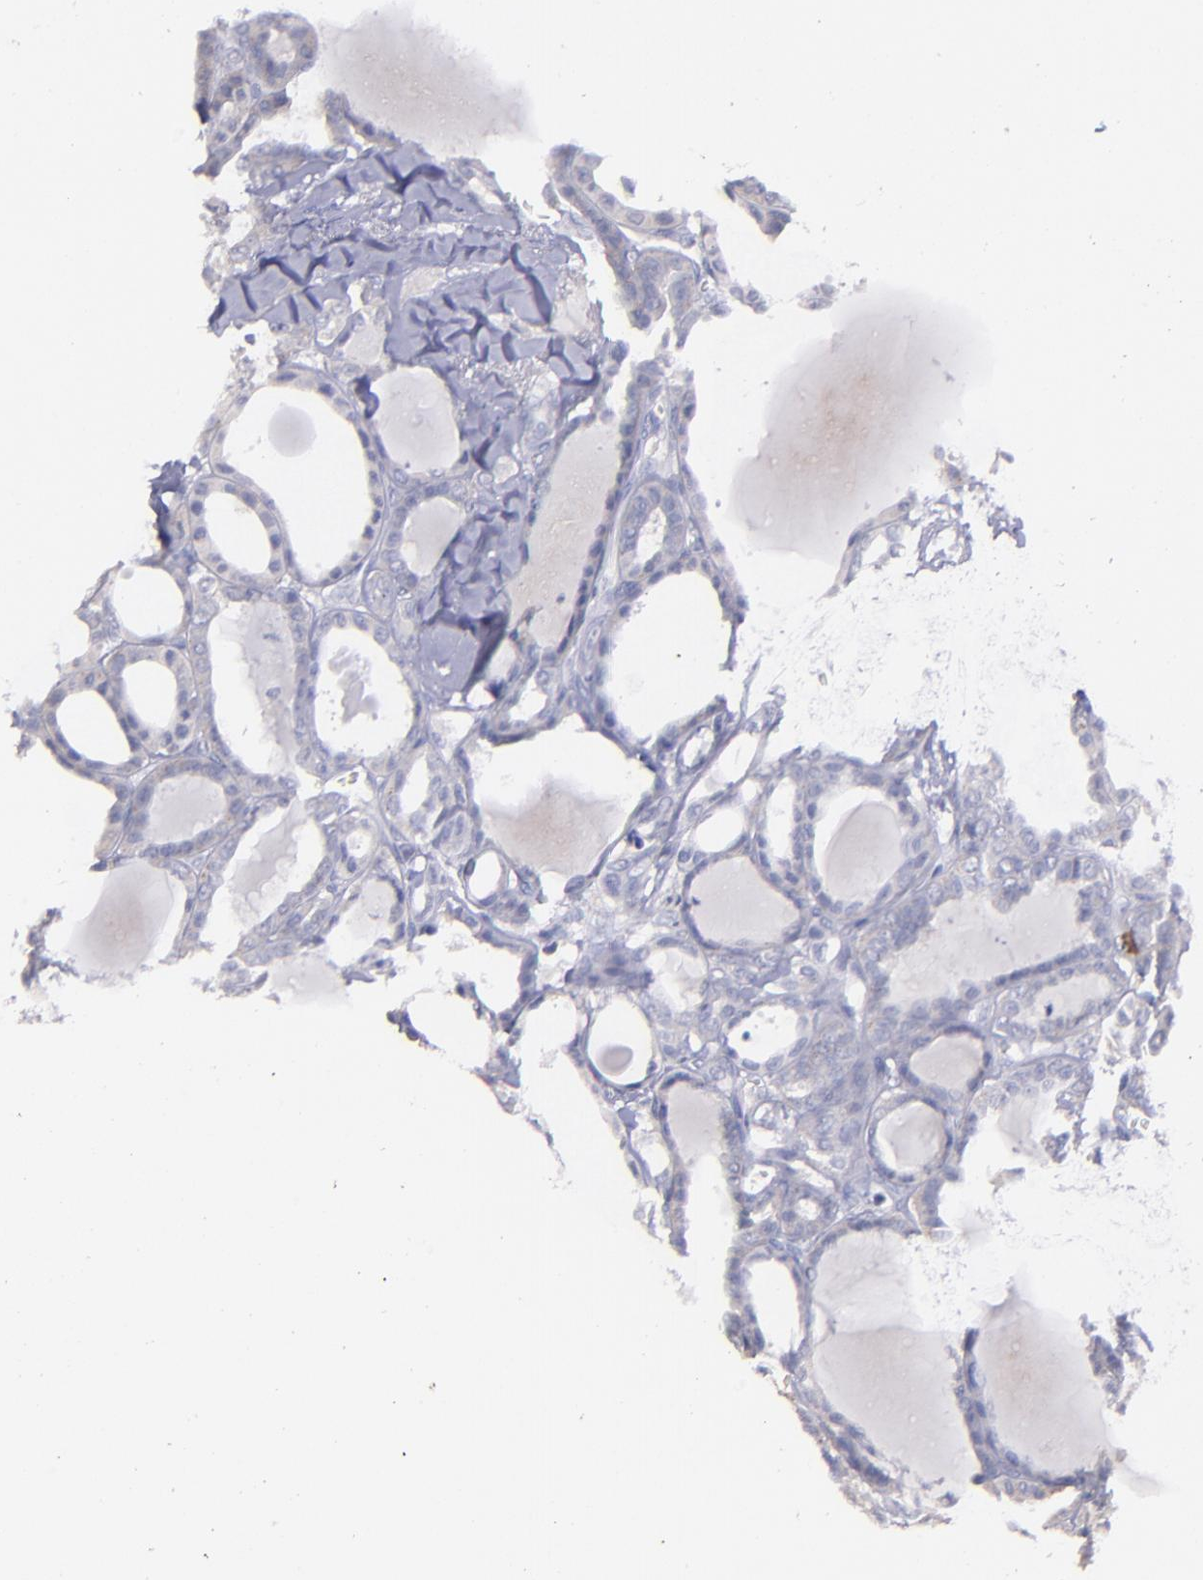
{"staining": {"intensity": "negative", "quantity": "none", "location": "none"}, "tissue": "thyroid cancer", "cell_type": "Tumor cells", "image_type": "cancer", "snomed": [{"axis": "morphology", "description": "Carcinoma, NOS"}, {"axis": "topography", "description": "Thyroid gland"}], "caption": "High magnification brightfield microscopy of thyroid cancer stained with DAB (3,3'-diaminobenzidine) (brown) and counterstained with hematoxylin (blue): tumor cells show no significant staining.", "gene": "SNAP25", "patient": {"sex": "female", "age": 91}}